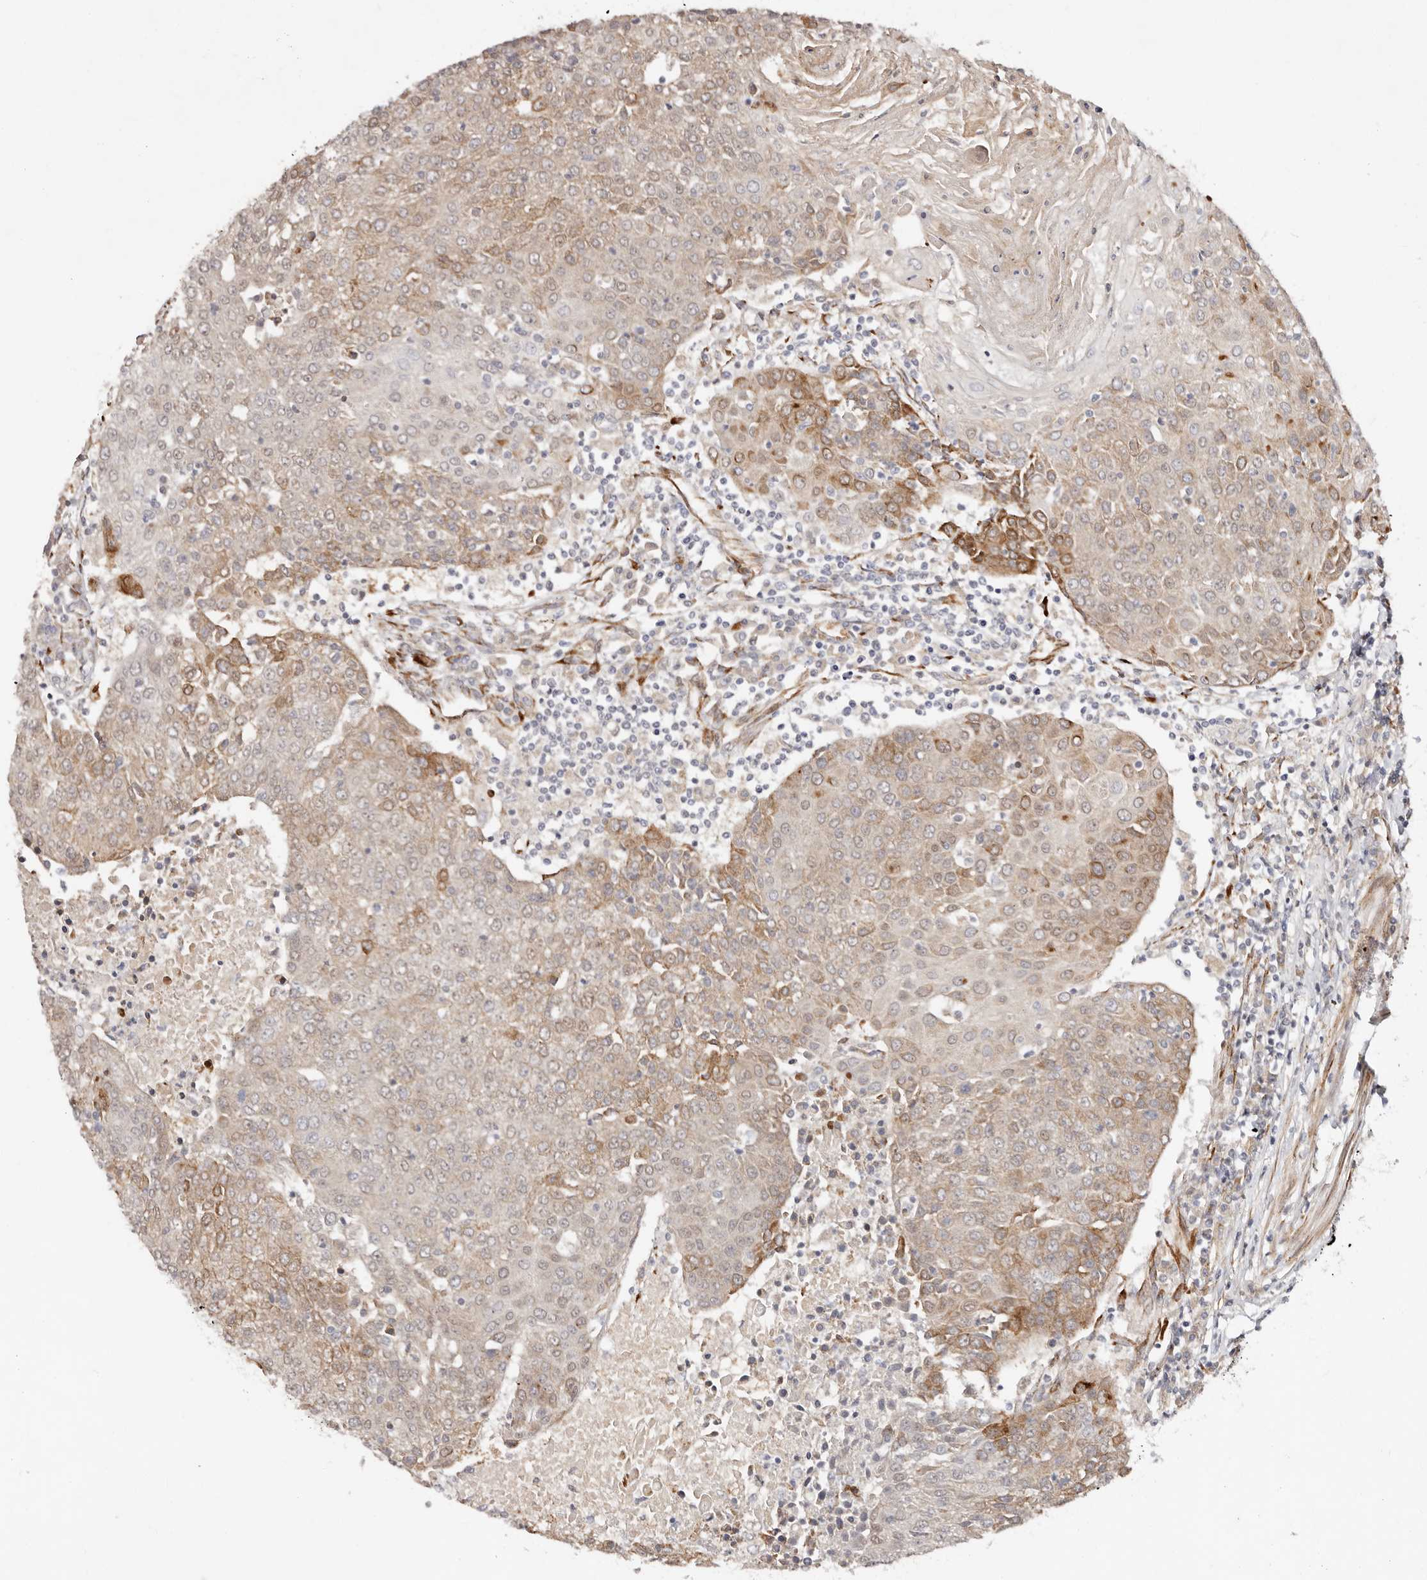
{"staining": {"intensity": "moderate", "quantity": "<25%", "location": "cytoplasmic/membranous"}, "tissue": "urothelial cancer", "cell_type": "Tumor cells", "image_type": "cancer", "snomed": [{"axis": "morphology", "description": "Urothelial carcinoma, High grade"}, {"axis": "topography", "description": "Urinary bladder"}], "caption": "Immunohistochemical staining of human high-grade urothelial carcinoma shows moderate cytoplasmic/membranous protein staining in about <25% of tumor cells.", "gene": "BCL2L15", "patient": {"sex": "female", "age": 85}}